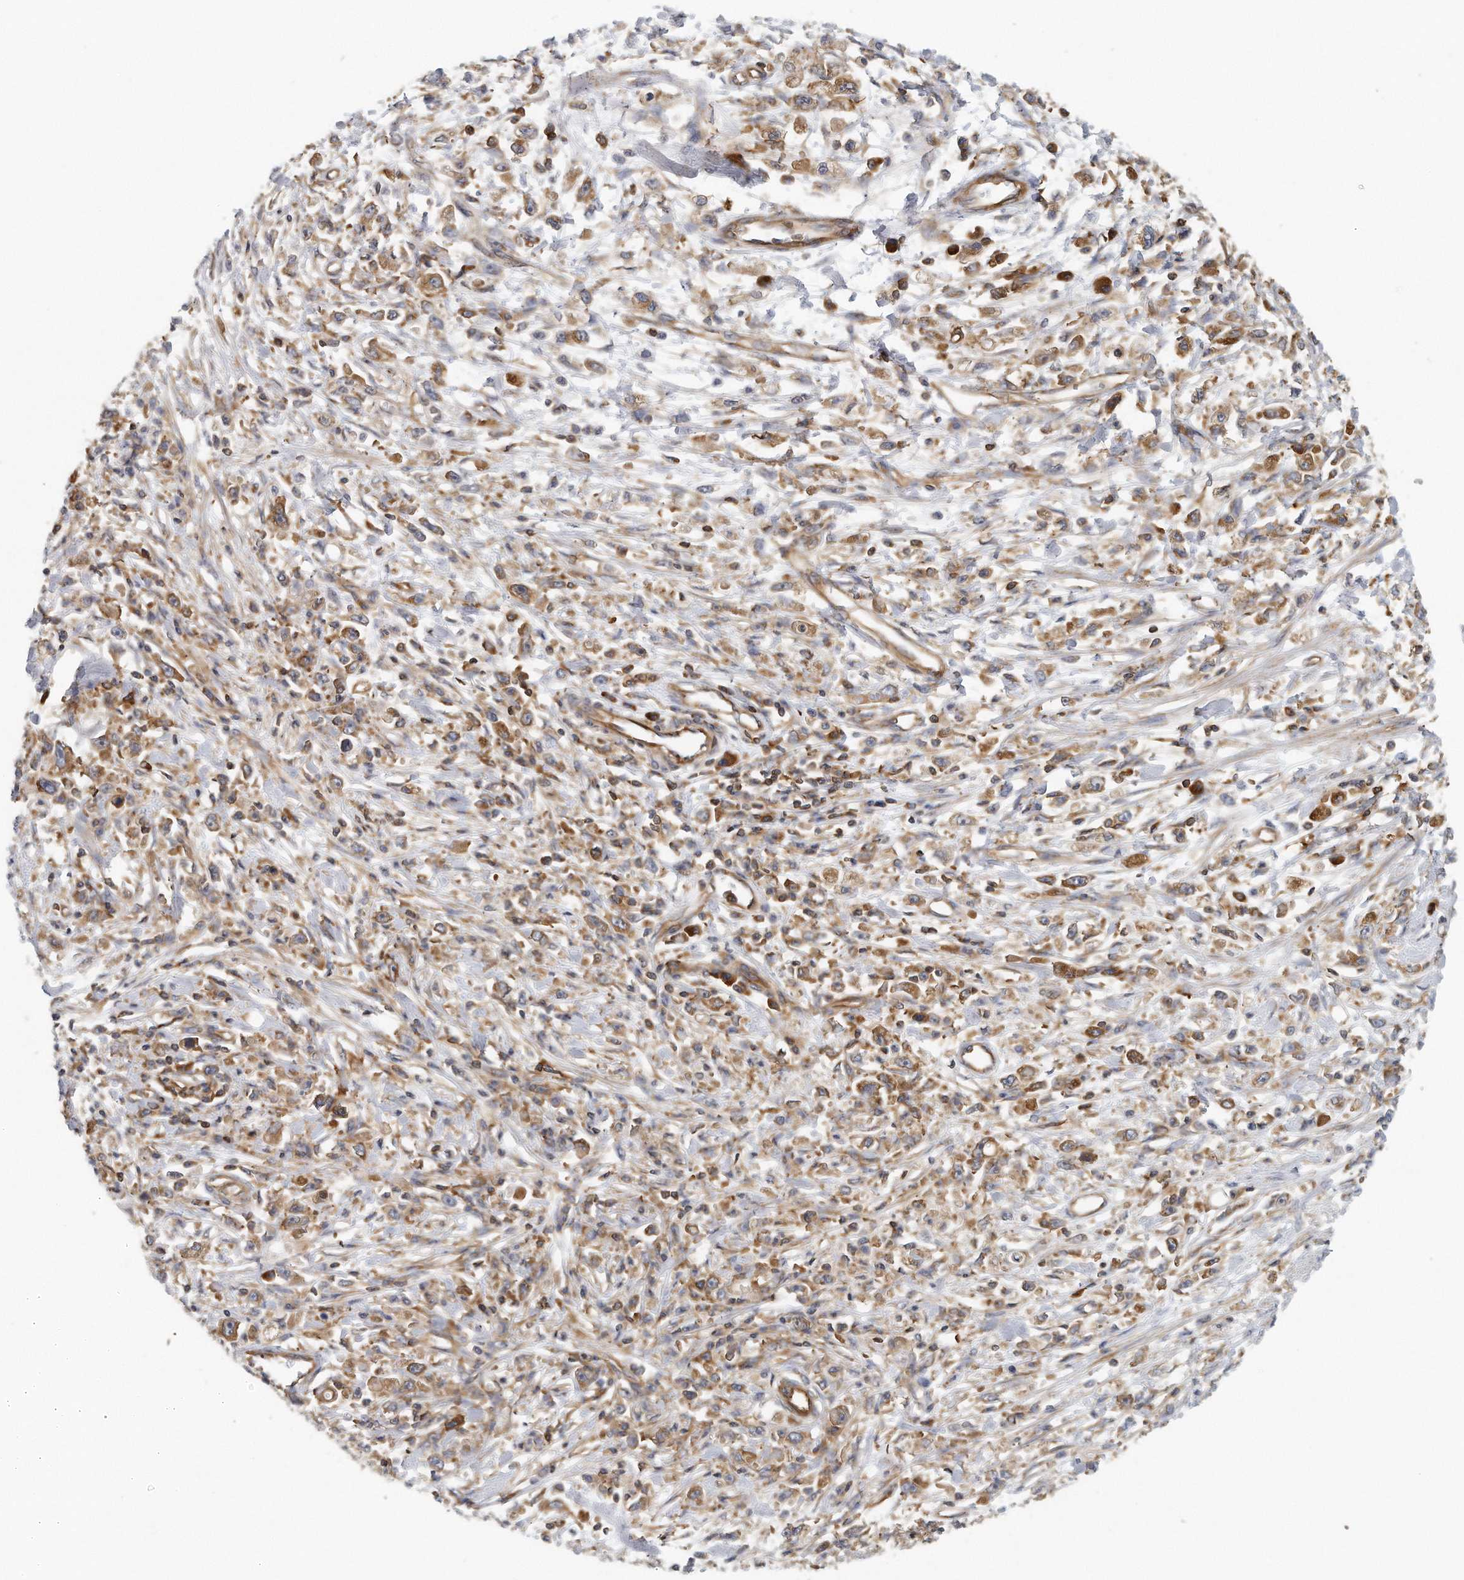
{"staining": {"intensity": "moderate", "quantity": ">75%", "location": "cytoplasmic/membranous"}, "tissue": "stomach cancer", "cell_type": "Tumor cells", "image_type": "cancer", "snomed": [{"axis": "morphology", "description": "Adenocarcinoma, NOS"}, {"axis": "topography", "description": "Stomach"}], "caption": "A brown stain shows moderate cytoplasmic/membranous positivity of a protein in human stomach cancer (adenocarcinoma) tumor cells. (IHC, brightfield microscopy, high magnification).", "gene": "EIF3I", "patient": {"sex": "female", "age": 59}}